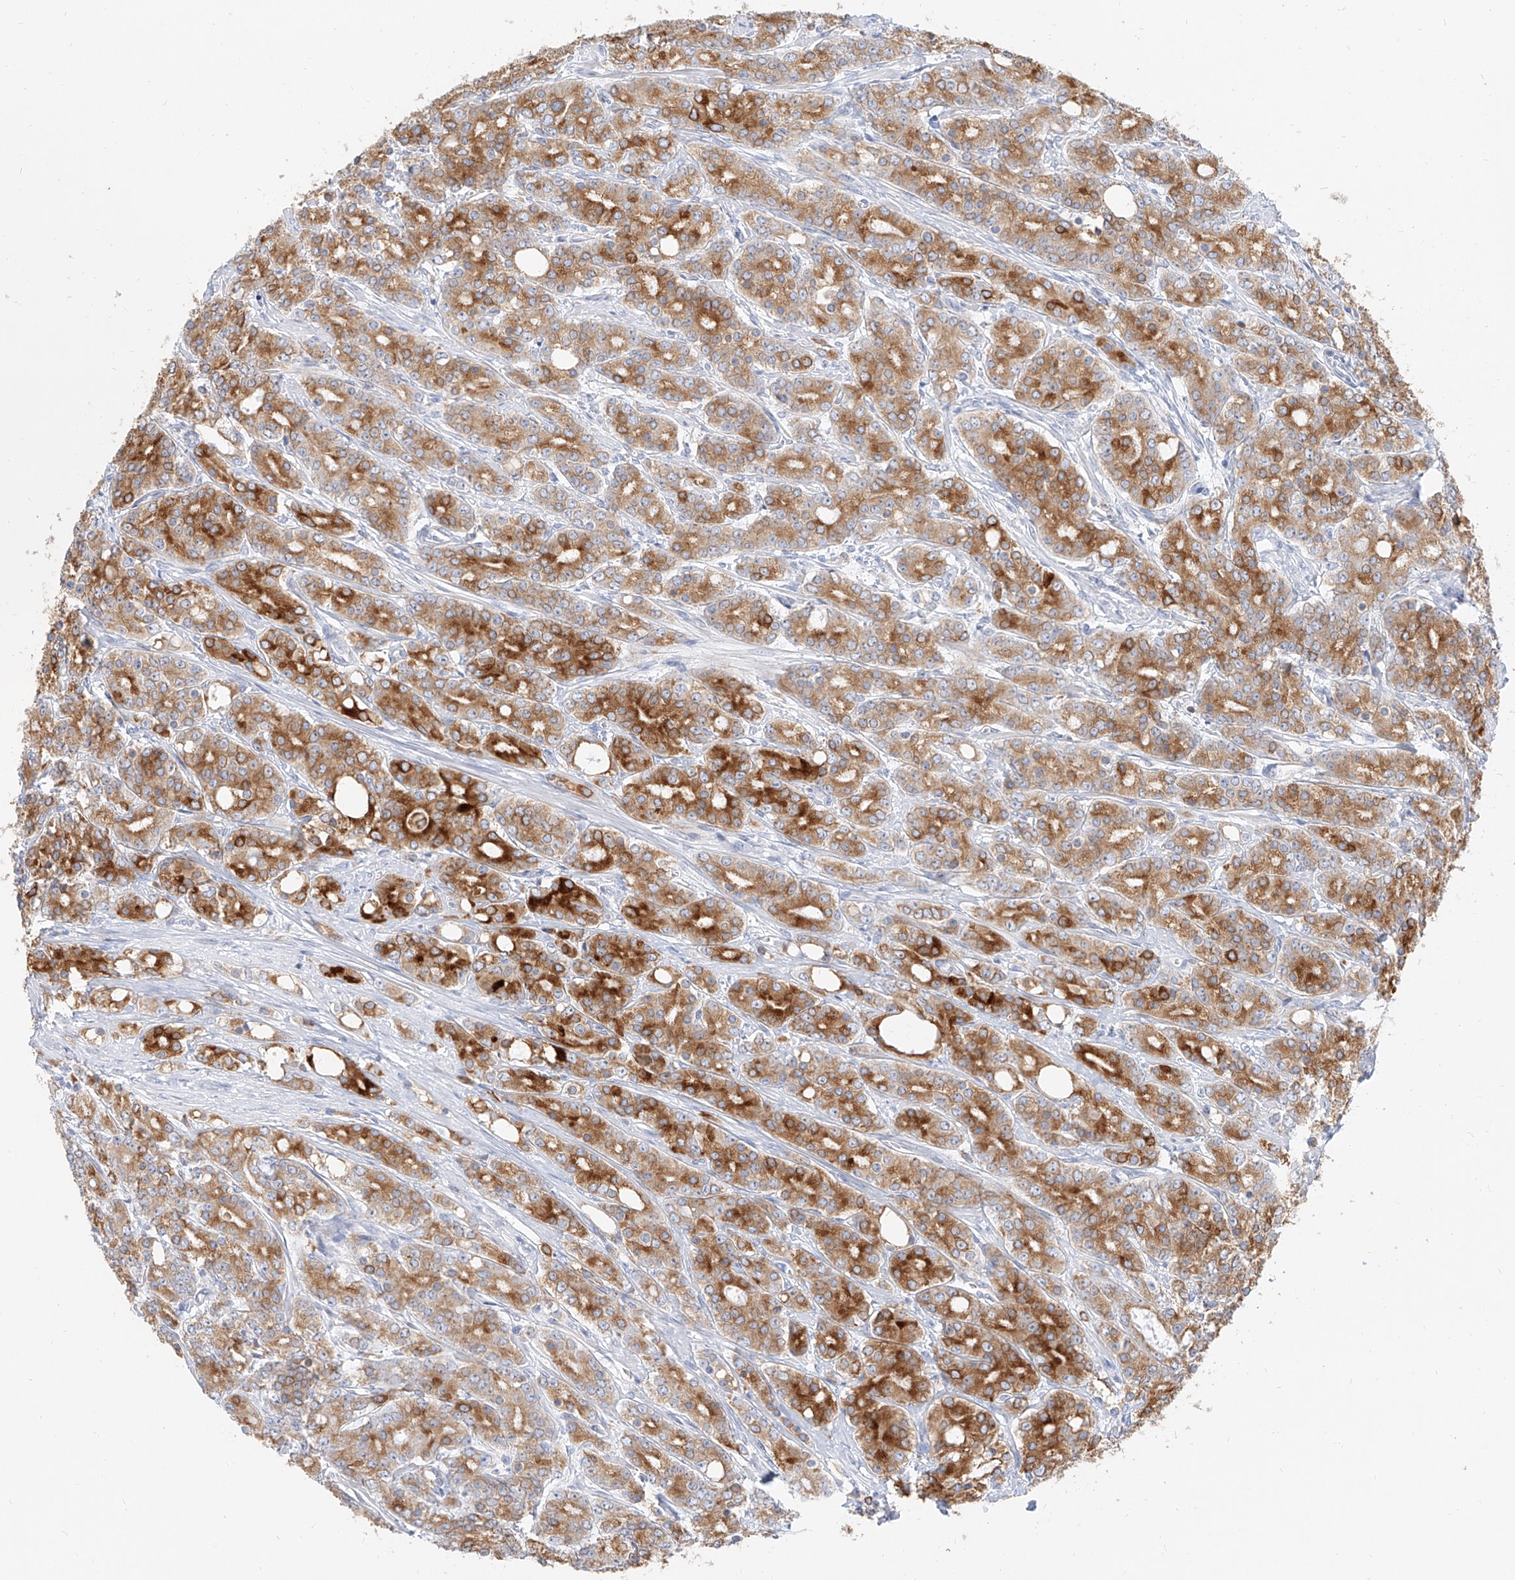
{"staining": {"intensity": "strong", "quantity": ">75%", "location": "cytoplasmic/membranous"}, "tissue": "prostate cancer", "cell_type": "Tumor cells", "image_type": "cancer", "snomed": [{"axis": "morphology", "description": "Adenocarcinoma, High grade"}, {"axis": "topography", "description": "Prostate"}], "caption": "A brown stain shows strong cytoplasmic/membranous staining of a protein in high-grade adenocarcinoma (prostate) tumor cells.", "gene": "DHRS7", "patient": {"sex": "male", "age": 62}}